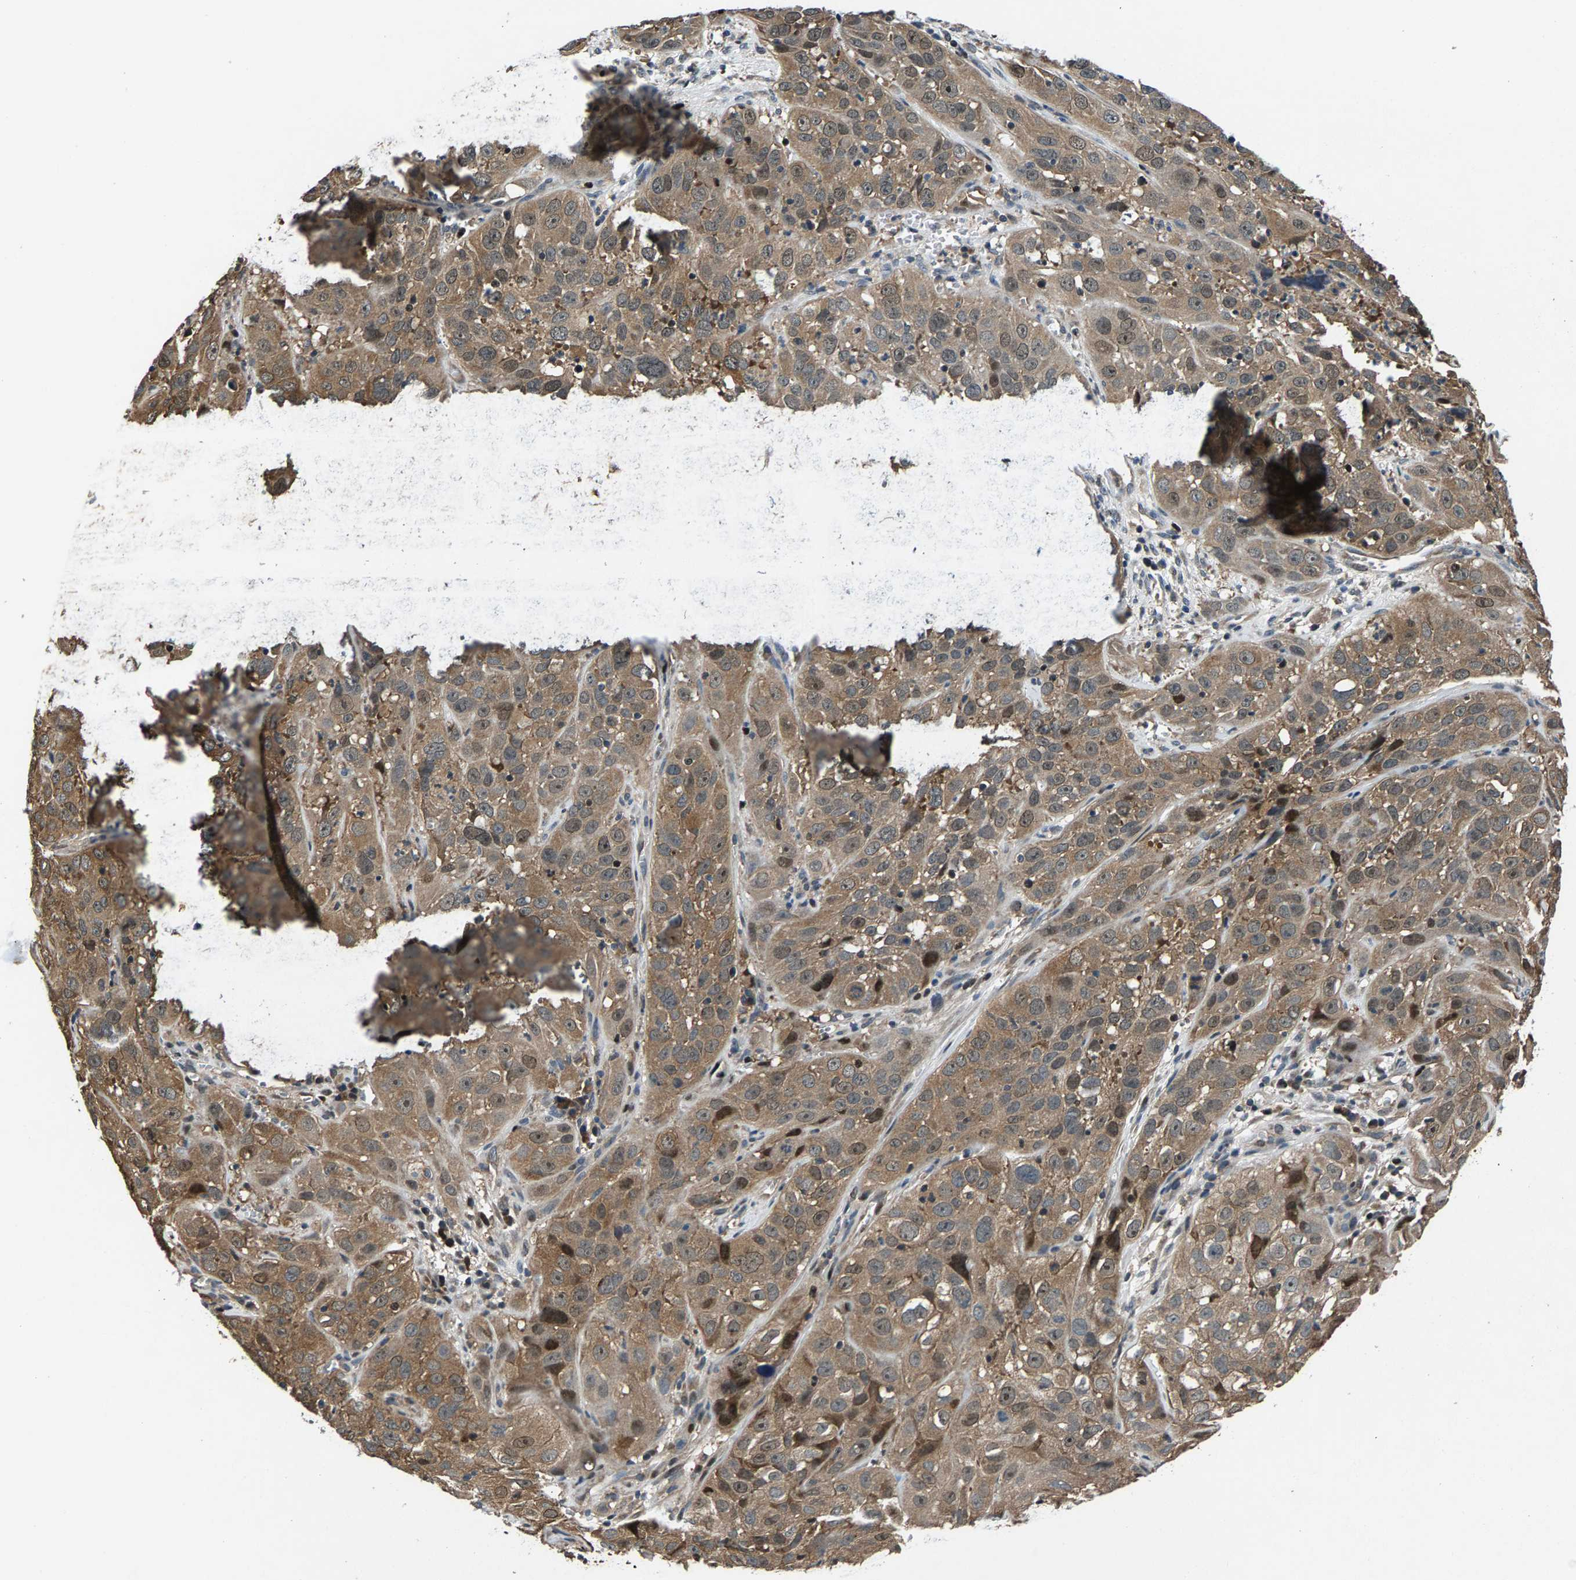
{"staining": {"intensity": "moderate", "quantity": ">75%", "location": "cytoplasmic/membranous"}, "tissue": "cervical cancer", "cell_type": "Tumor cells", "image_type": "cancer", "snomed": [{"axis": "morphology", "description": "Squamous cell carcinoma, NOS"}, {"axis": "topography", "description": "Cervix"}], "caption": "A micrograph of cervical cancer stained for a protein demonstrates moderate cytoplasmic/membranous brown staining in tumor cells.", "gene": "FAM78A", "patient": {"sex": "female", "age": 32}}